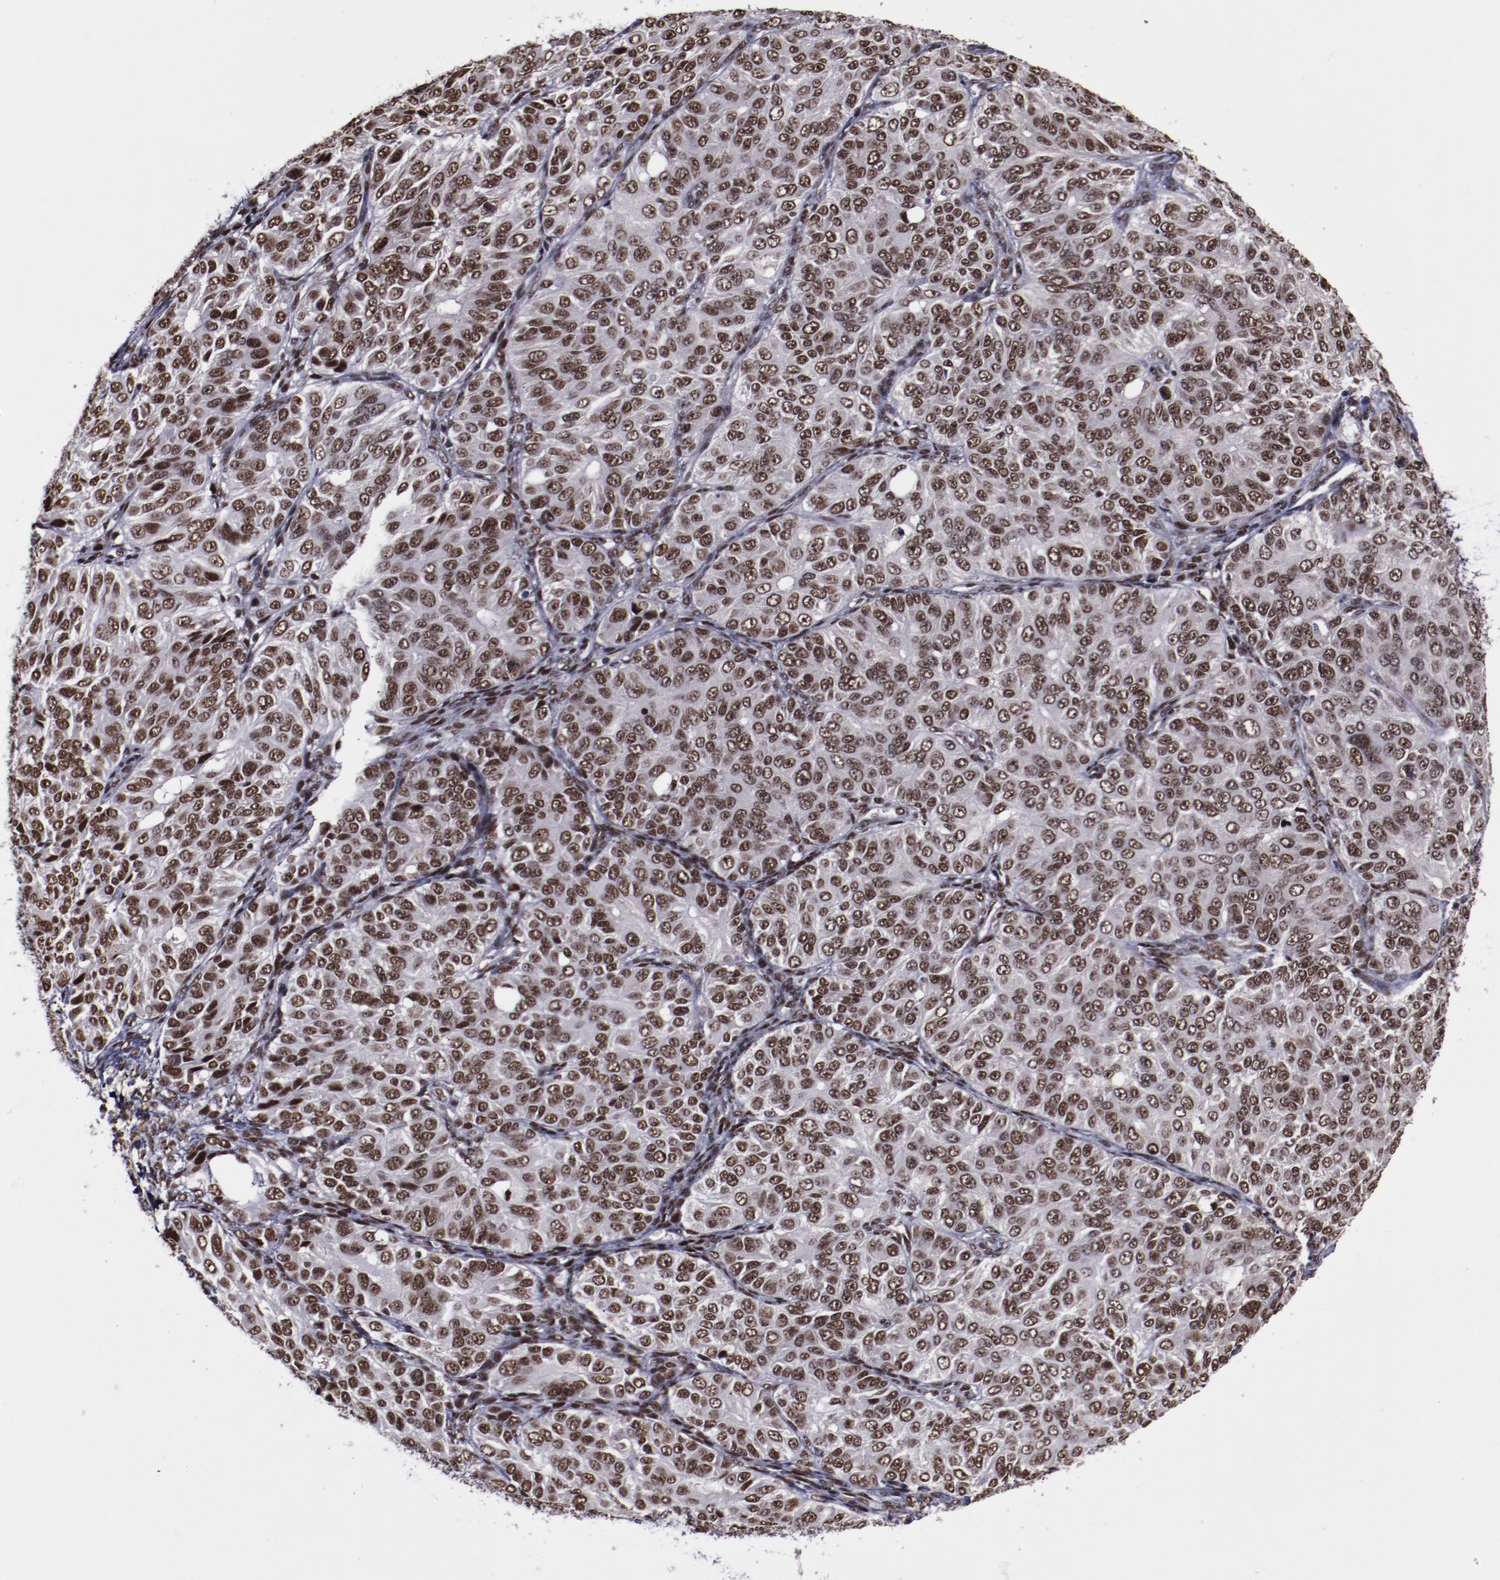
{"staining": {"intensity": "moderate", "quantity": ">75%", "location": "nuclear"}, "tissue": "ovarian cancer", "cell_type": "Tumor cells", "image_type": "cancer", "snomed": [{"axis": "morphology", "description": "Carcinoma, endometroid"}, {"axis": "topography", "description": "Ovary"}], "caption": "Protein expression analysis of human ovarian cancer reveals moderate nuclear positivity in approximately >75% of tumor cells. The staining was performed using DAB to visualize the protein expression in brown, while the nuclei were stained in blue with hematoxylin (Magnification: 20x).", "gene": "ERH", "patient": {"sex": "female", "age": 51}}